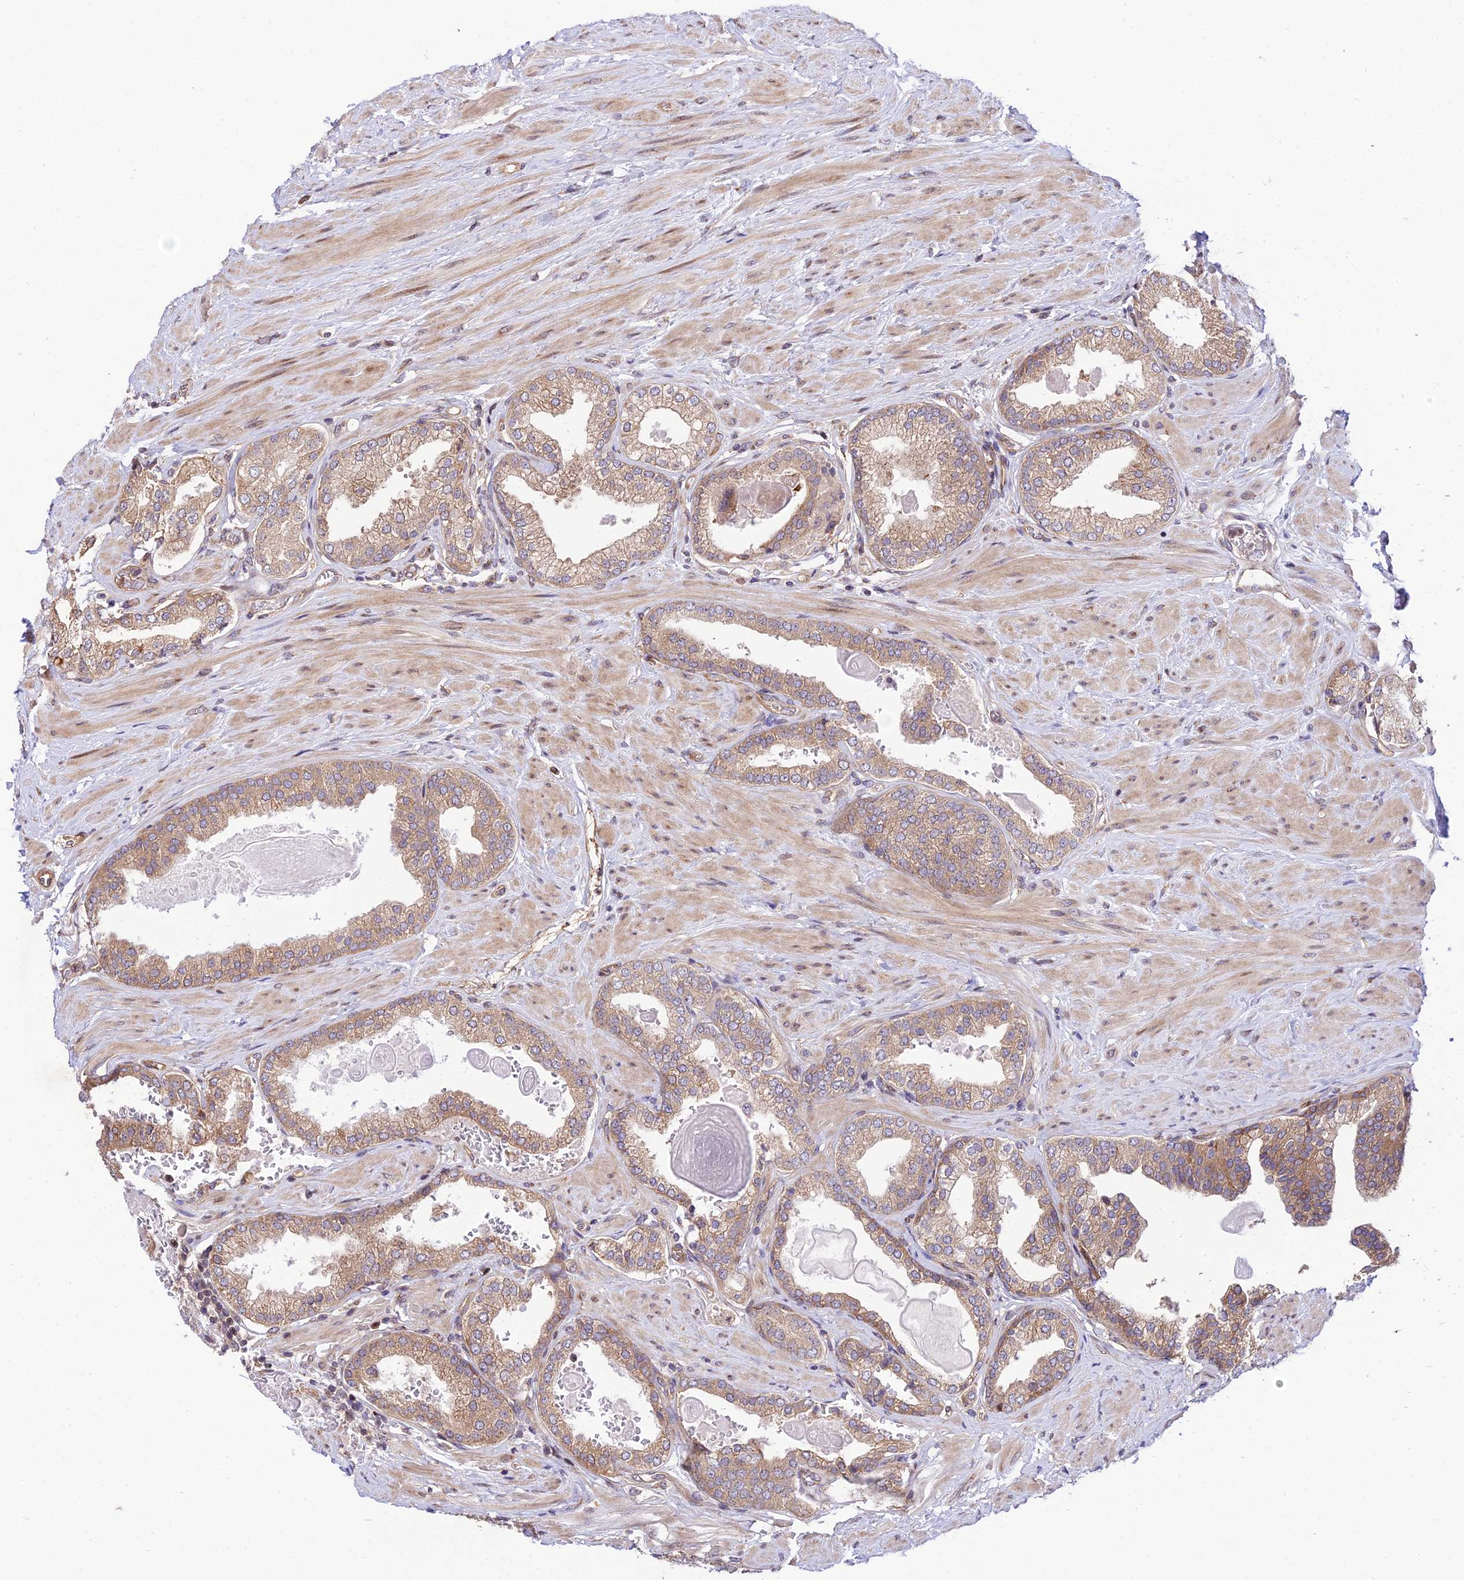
{"staining": {"intensity": "moderate", "quantity": "25%-75%", "location": "cytoplasmic/membranous"}, "tissue": "prostate", "cell_type": "Glandular cells", "image_type": "normal", "snomed": [{"axis": "morphology", "description": "Normal tissue, NOS"}, {"axis": "topography", "description": "Prostate"}], "caption": "Immunohistochemistry (IHC) (DAB) staining of normal human prostate displays moderate cytoplasmic/membranous protein positivity in approximately 25%-75% of glandular cells.", "gene": "SMG6", "patient": {"sex": "male", "age": 48}}